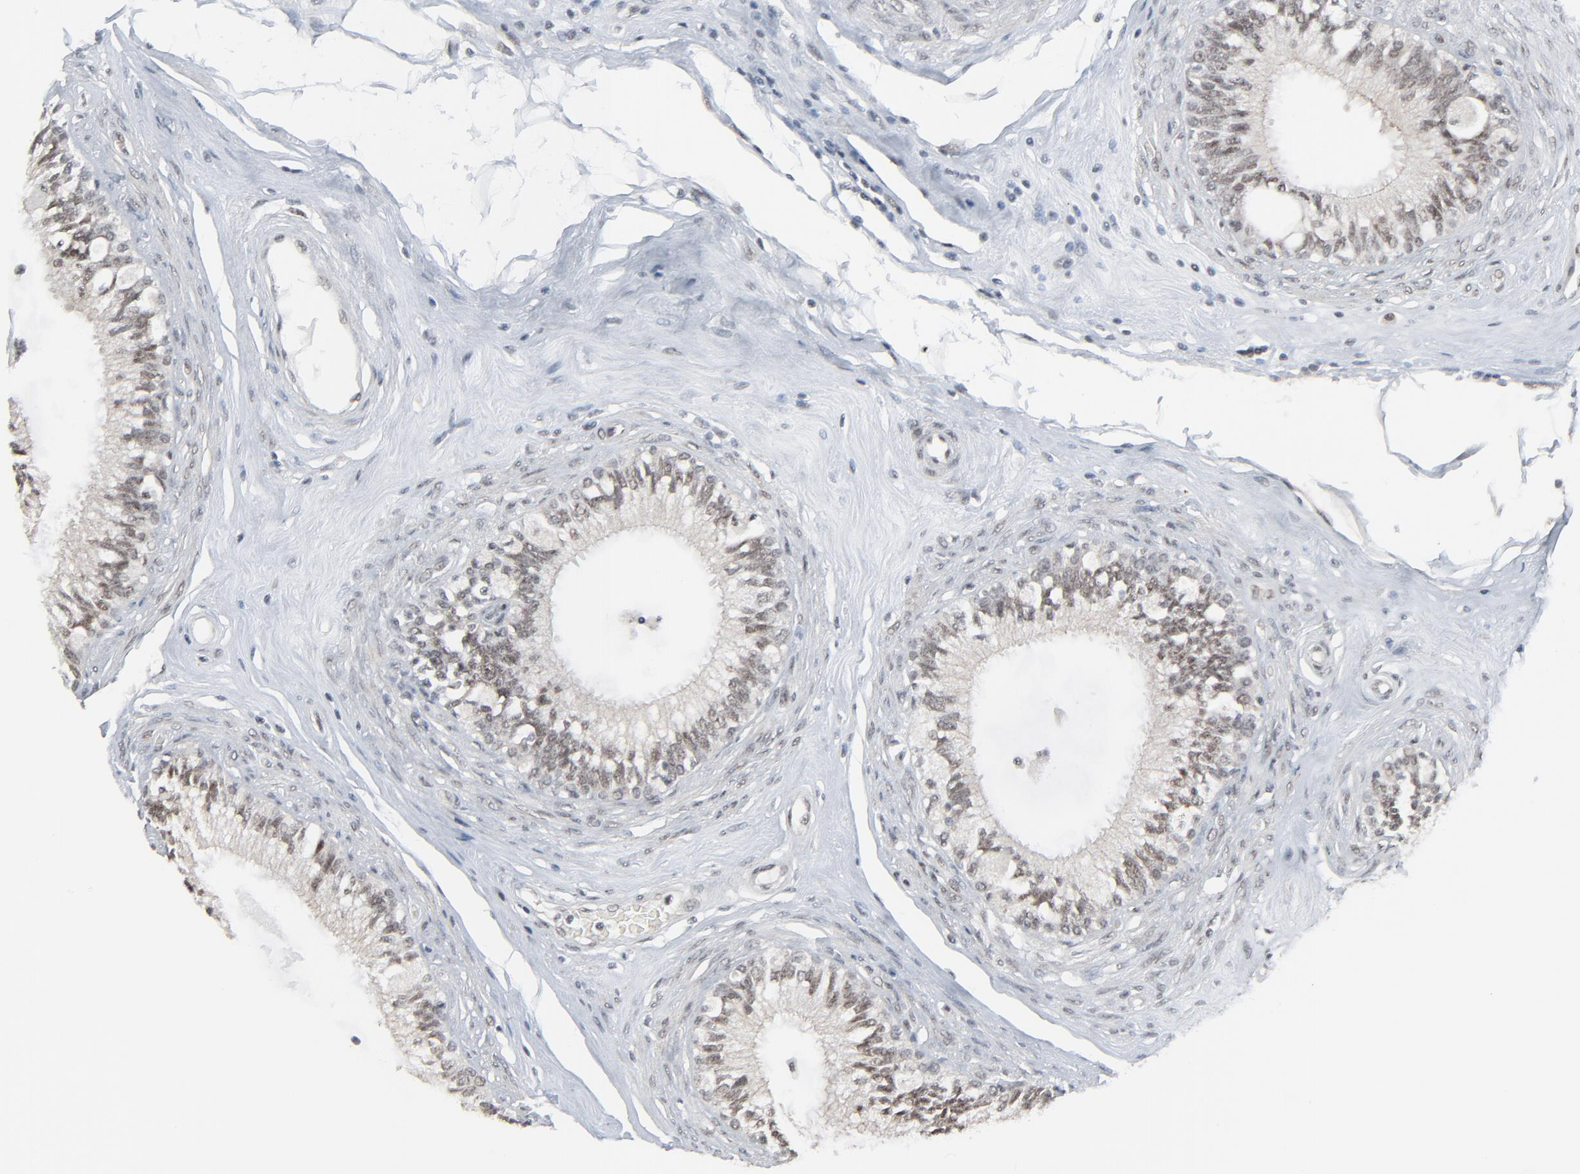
{"staining": {"intensity": "moderate", "quantity": "25%-75%", "location": "nuclear"}, "tissue": "epididymis", "cell_type": "Glandular cells", "image_type": "normal", "snomed": [{"axis": "morphology", "description": "Normal tissue, NOS"}, {"axis": "morphology", "description": "Inflammation, NOS"}, {"axis": "topography", "description": "Epididymis"}], "caption": "Human epididymis stained with a brown dye shows moderate nuclear positive positivity in approximately 25%-75% of glandular cells.", "gene": "FBXO28", "patient": {"sex": "male", "age": 84}}